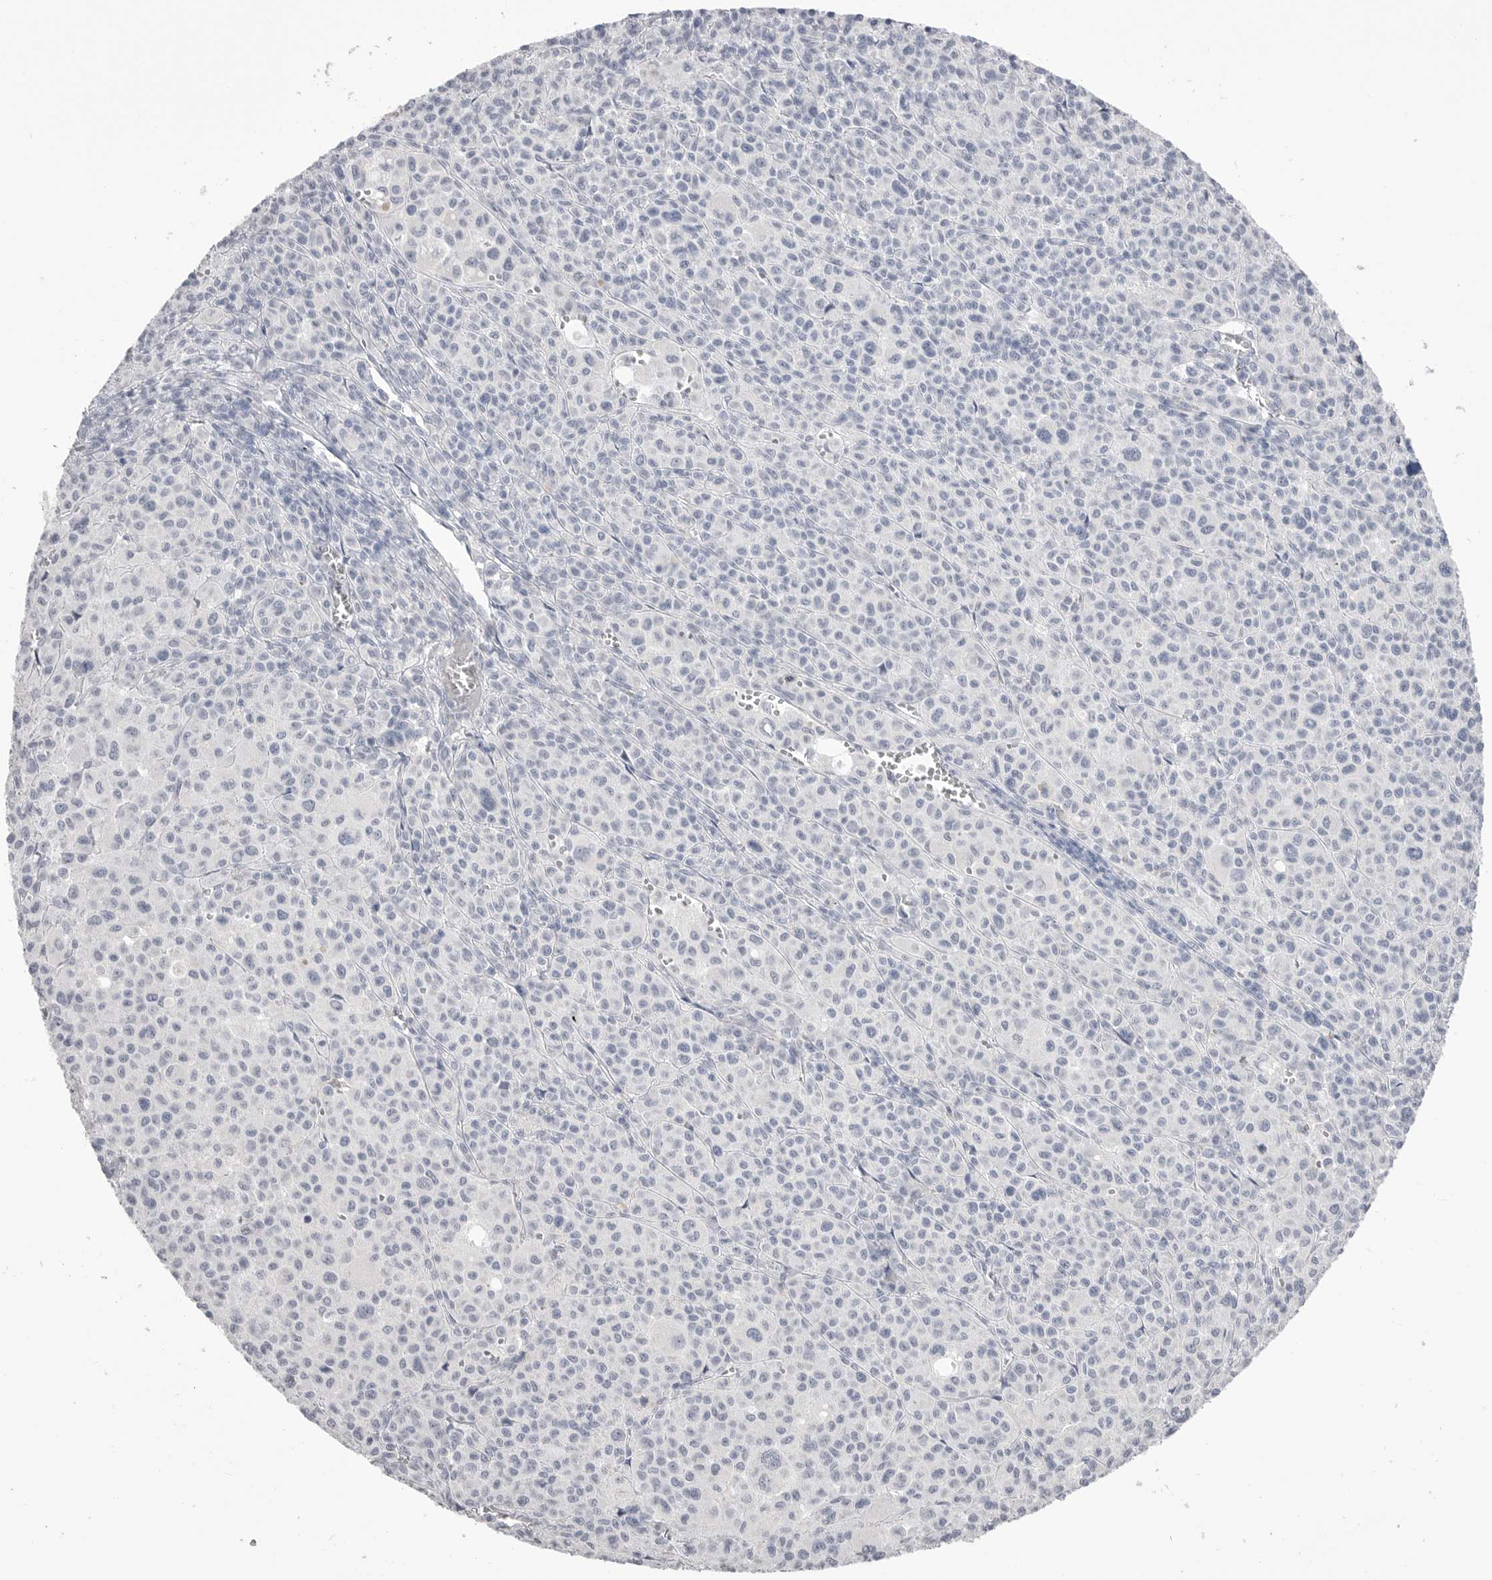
{"staining": {"intensity": "negative", "quantity": "none", "location": "none"}, "tissue": "melanoma", "cell_type": "Tumor cells", "image_type": "cancer", "snomed": [{"axis": "morphology", "description": "Malignant melanoma, Metastatic site"}, {"axis": "topography", "description": "Skin"}], "caption": "DAB immunohistochemical staining of malignant melanoma (metastatic site) exhibits no significant positivity in tumor cells.", "gene": "CPB1", "patient": {"sex": "female", "age": 74}}